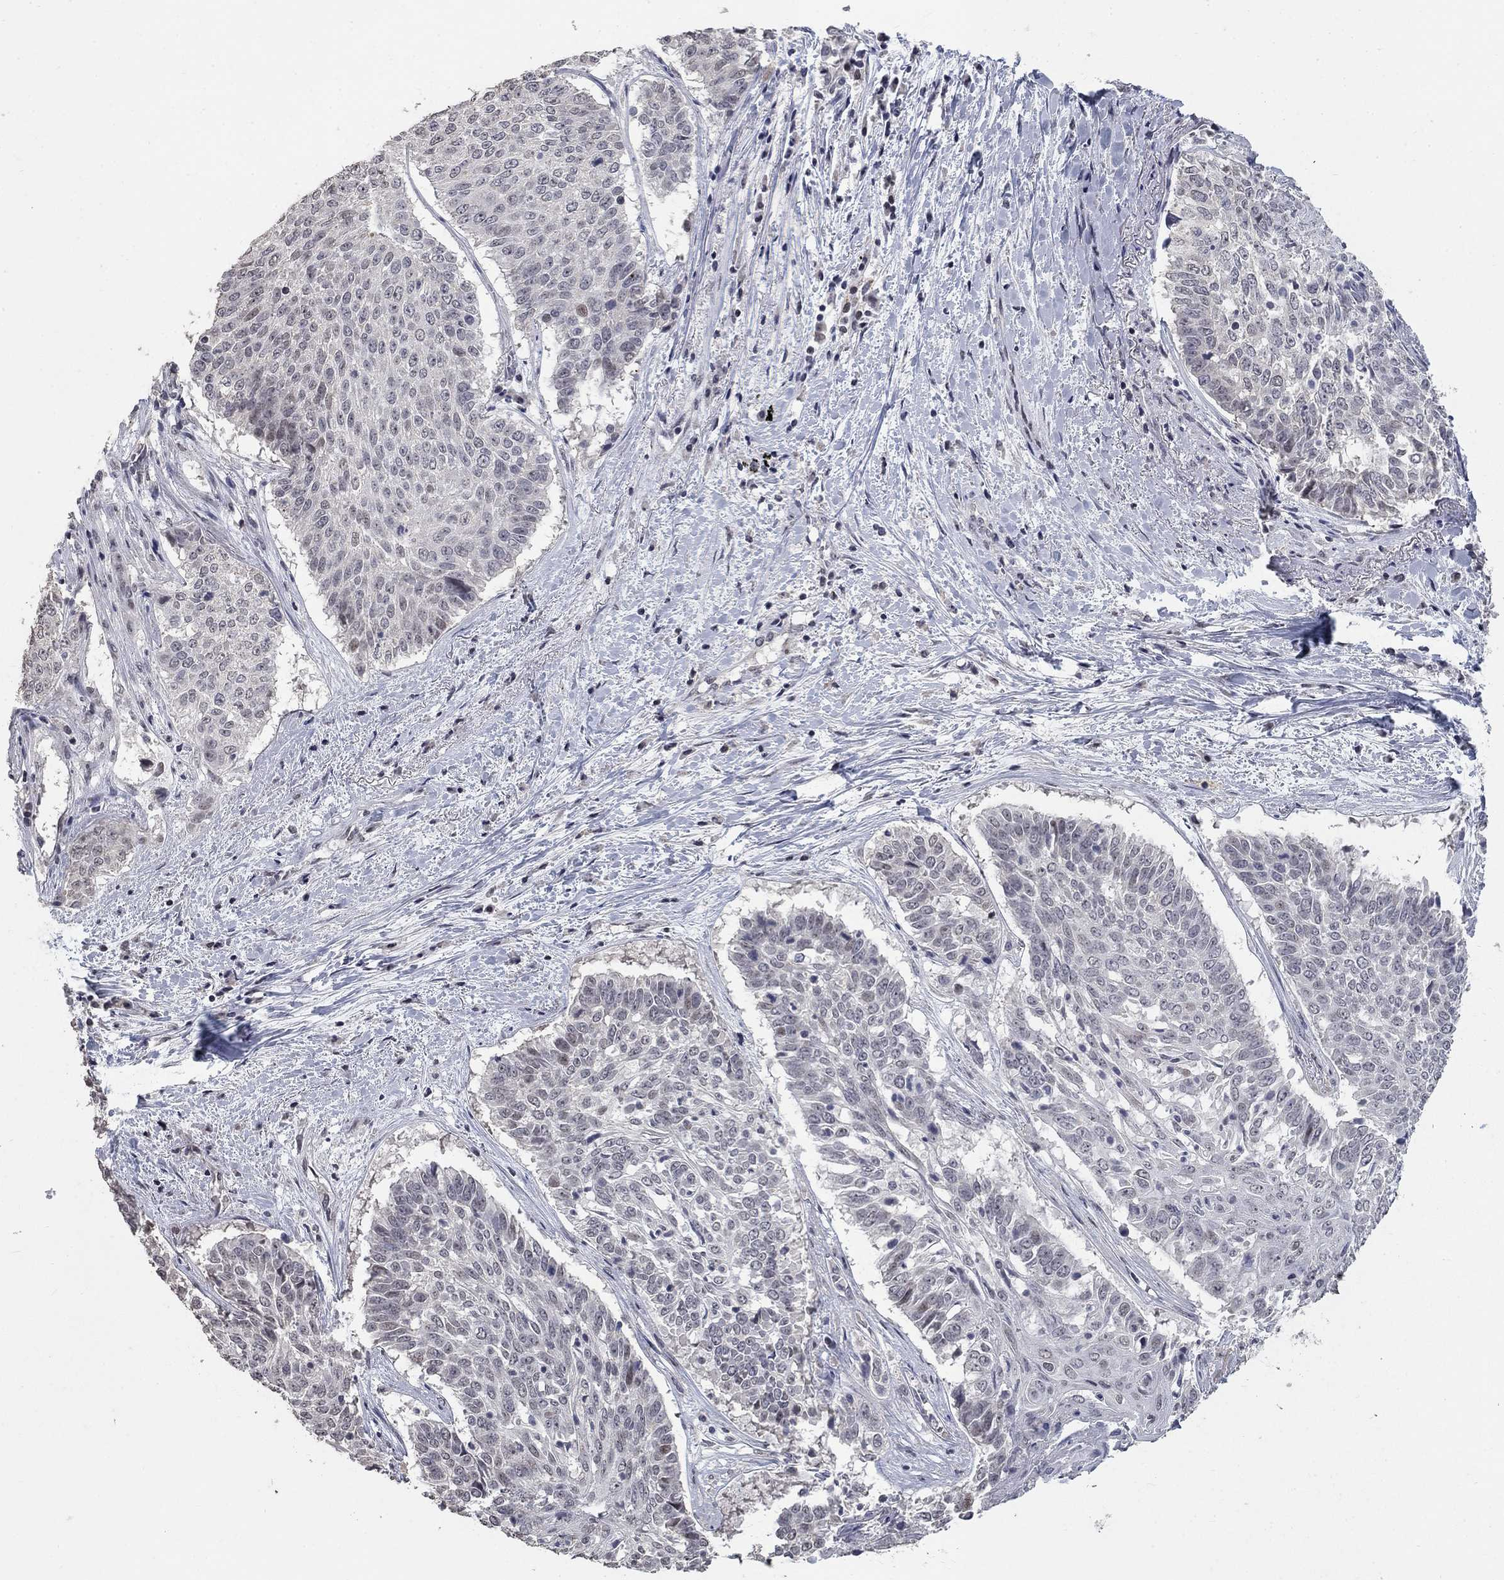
{"staining": {"intensity": "negative", "quantity": "none", "location": "none"}, "tissue": "lung cancer", "cell_type": "Tumor cells", "image_type": "cancer", "snomed": [{"axis": "morphology", "description": "Squamous cell carcinoma, NOS"}, {"axis": "topography", "description": "Lung"}], "caption": "Immunohistochemistry image of neoplastic tissue: human lung cancer stained with DAB demonstrates no significant protein expression in tumor cells.", "gene": "SPATA33", "patient": {"sex": "male", "age": 64}}